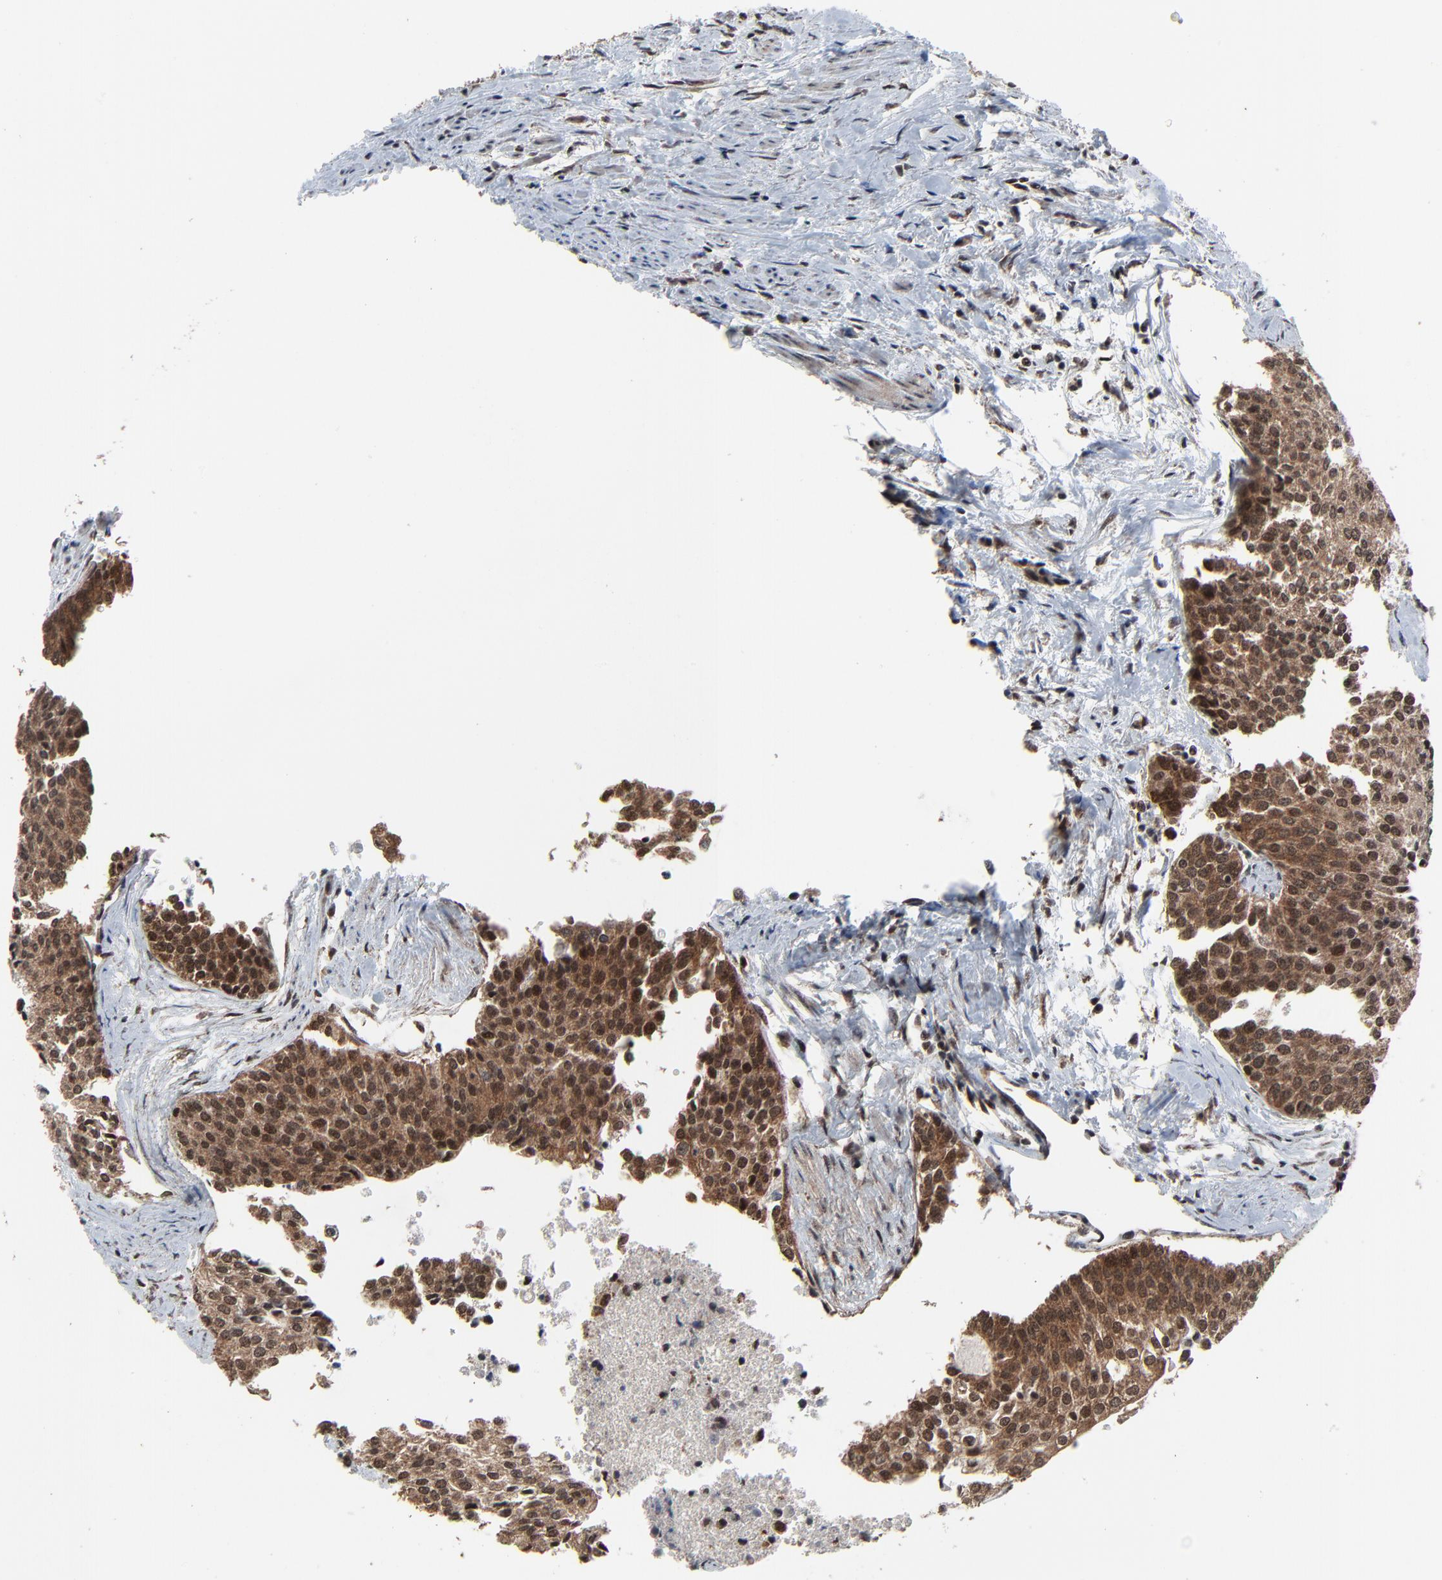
{"staining": {"intensity": "moderate", "quantity": ">75%", "location": "cytoplasmic/membranous"}, "tissue": "urothelial cancer", "cell_type": "Tumor cells", "image_type": "cancer", "snomed": [{"axis": "morphology", "description": "Urothelial carcinoma, Low grade"}, {"axis": "topography", "description": "Urinary bladder"}], "caption": "Tumor cells display medium levels of moderate cytoplasmic/membranous positivity in approximately >75% of cells in human urothelial cancer.", "gene": "RHOJ", "patient": {"sex": "female", "age": 73}}